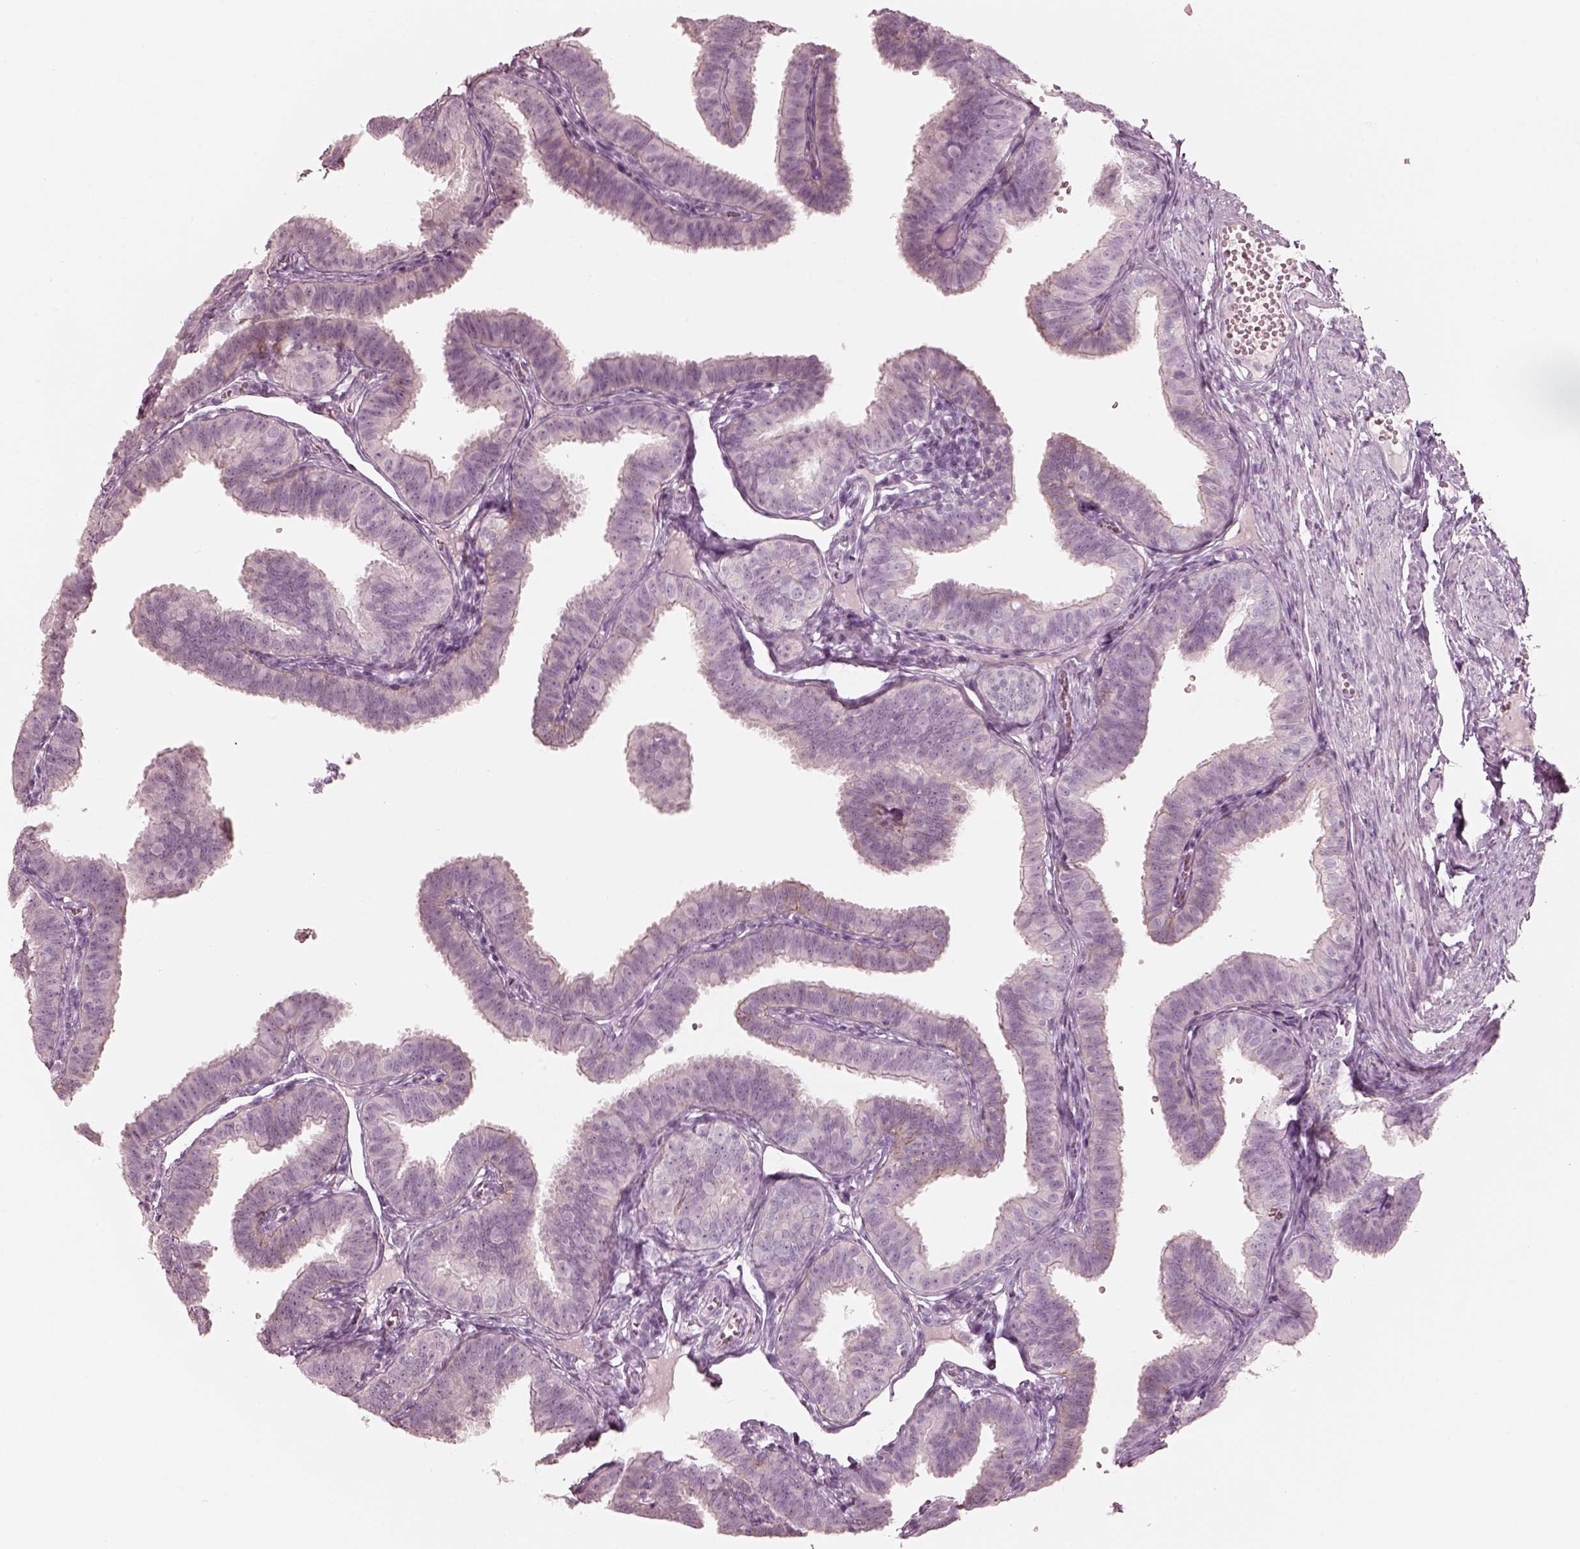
{"staining": {"intensity": "moderate", "quantity": "<25%", "location": "cytoplasmic/membranous"}, "tissue": "fallopian tube", "cell_type": "Glandular cells", "image_type": "normal", "snomed": [{"axis": "morphology", "description": "Normal tissue, NOS"}, {"axis": "topography", "description": "Fallopian tube"}], "caption": "Immunohistochemical staining of benign human fallopian tube demonstrates low levels of moderate cytoplasmic/membranous positivity in approximately <25% of glandular cells.", "gene": "PON3", "patient": {"sex": "female", "age": 25}}